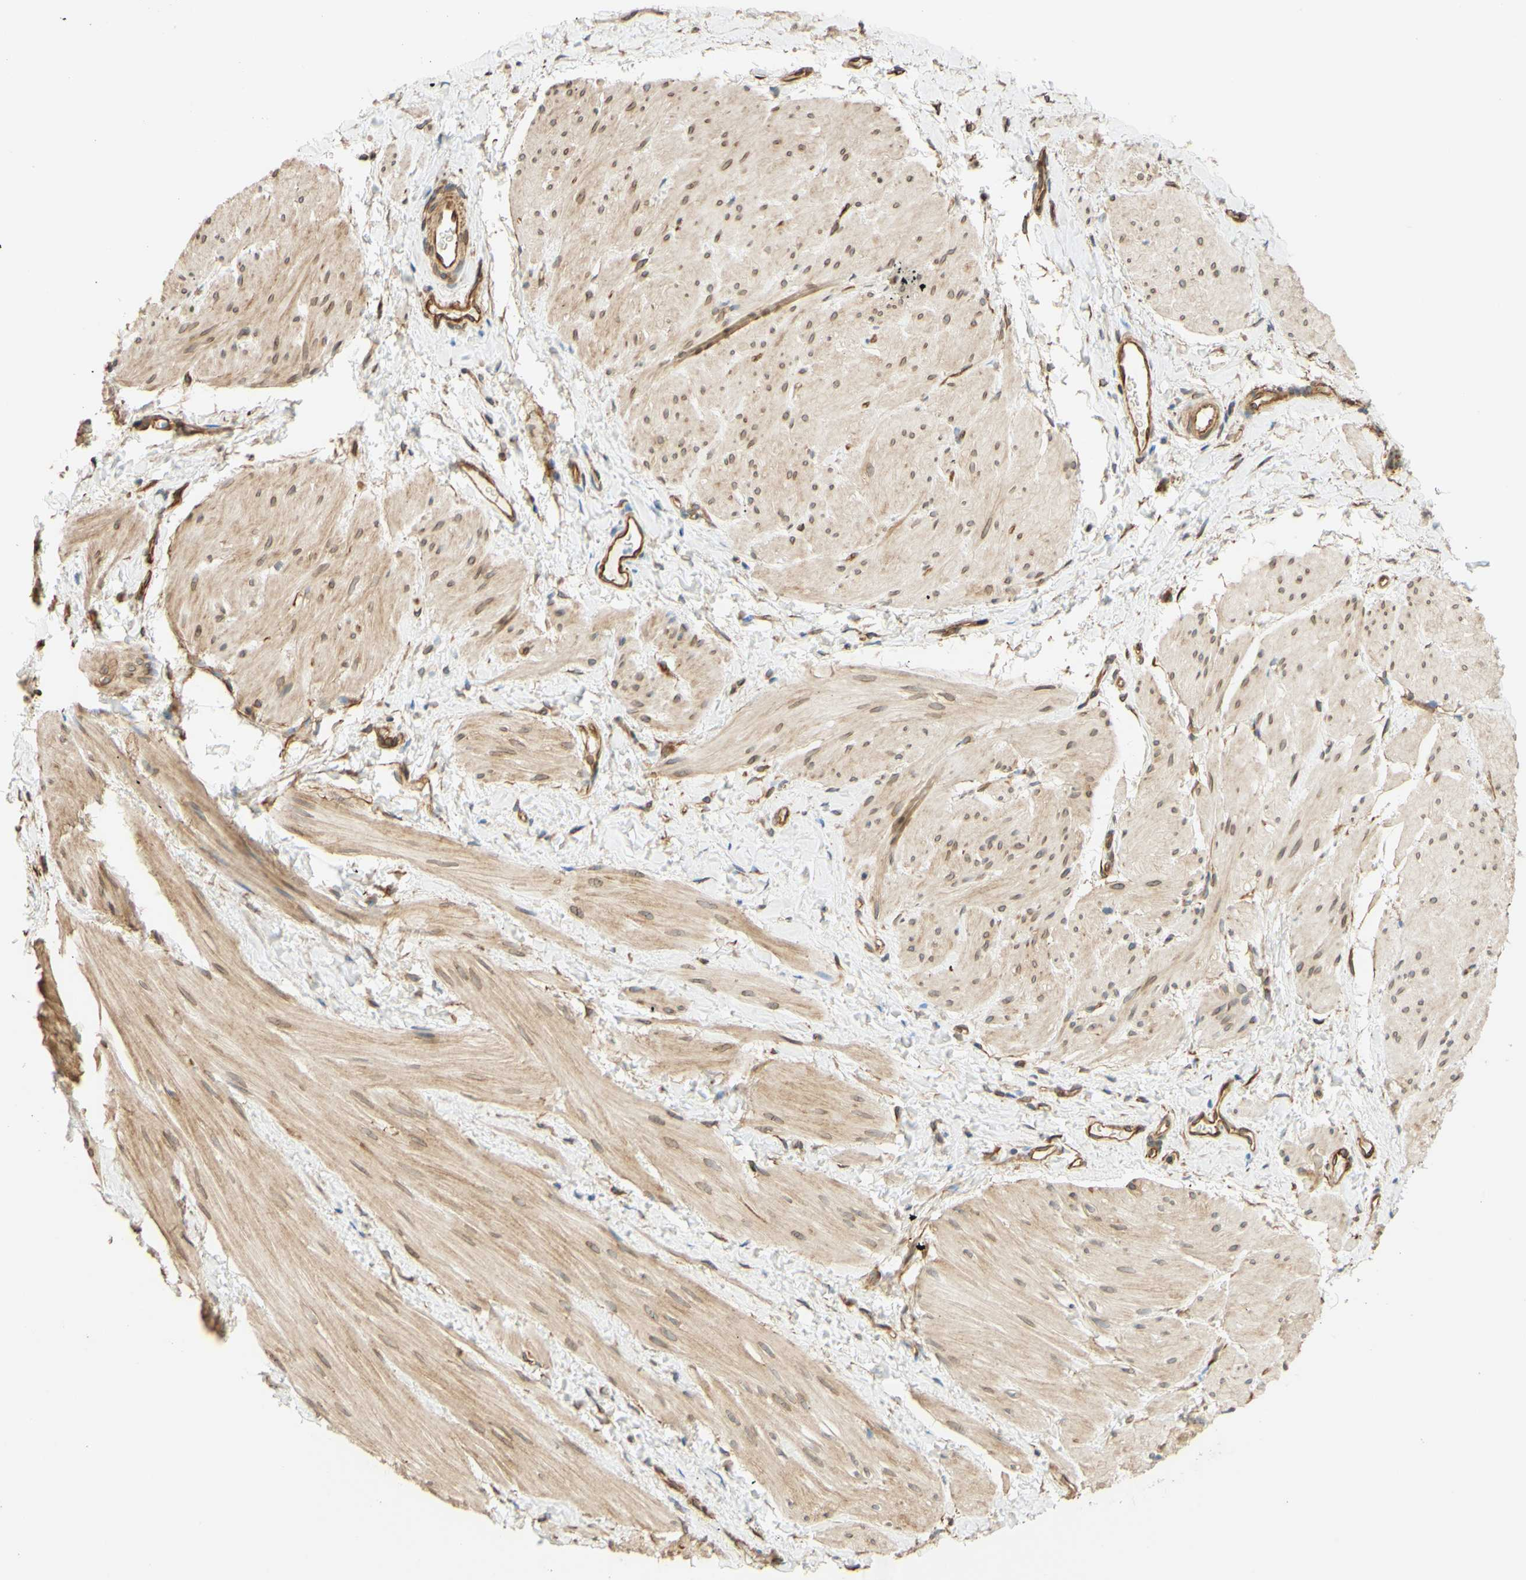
{"staining": {"intensity": "moderate", "quantity": ">75%", "location": "cytoplasmic/membranous,nuclear"}, "tissue": "smooth muscle", "cell_type": "Smooth muscle cells", "image_type": "normal", "snomed": [{"axis": "morphology", "description": "Normal tissue, NOS"}, {"axis": "topography", "description": "Smooth muscle"}], "caption": "Brown immunohistochemical staining in benign human smooth muscle shows moderate cytoplasmic/membranous,nuclear positivity in approximately >75% of smooth muscle cells.", "gene": "ENDOD1", "patient": {"sex": "male", "age": 16}}